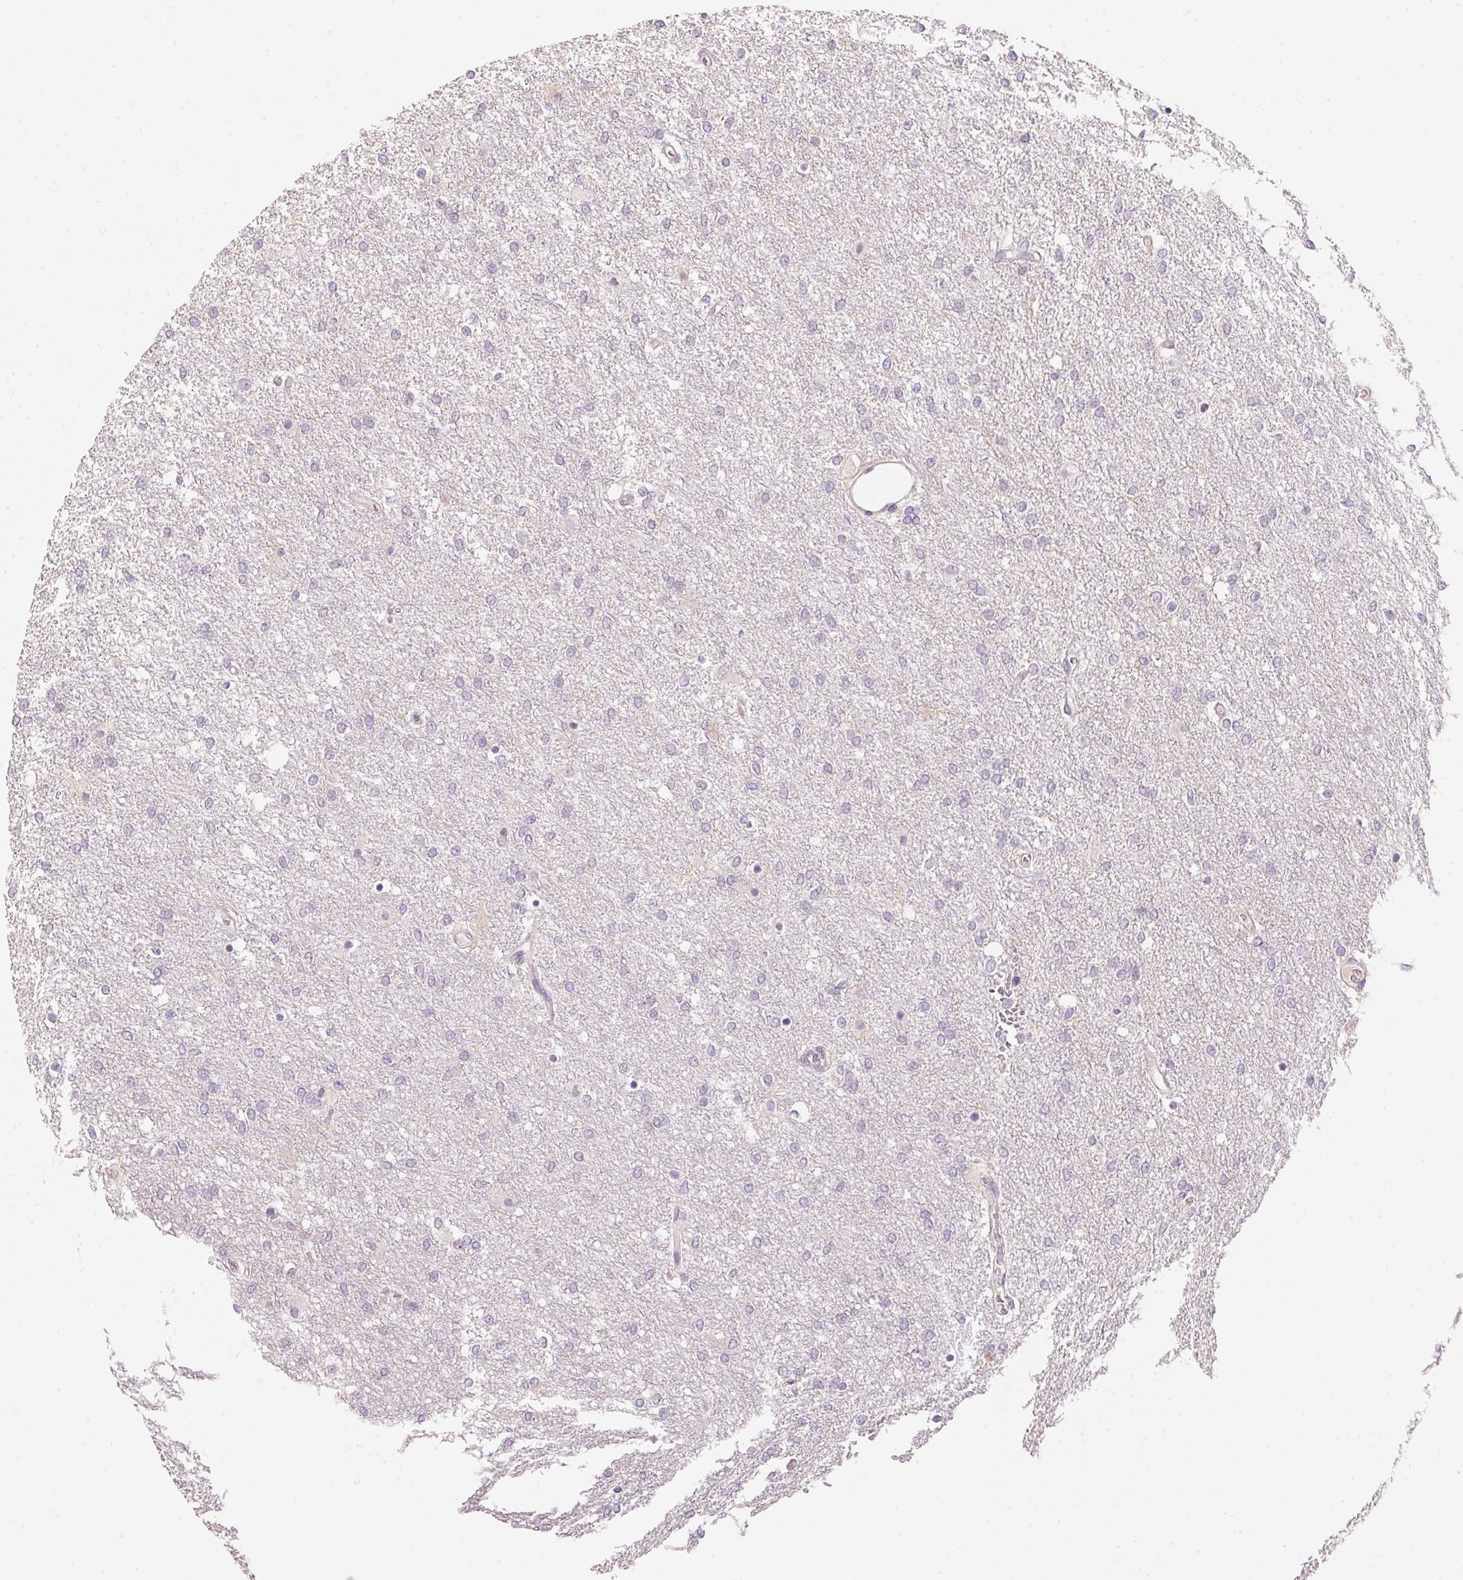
{"staining": {"intensity": "negative", "quantity": "none", "location": "none"}, "tissue": "glioma", "cell_type": "Tumor cells", "image_type": "cancer", "snomed": [{"axis": "morphology", "description": "Glioma, malignant, High grade"}, {"axis": "topography", "description": "Brain"}], "caption": "IHC micrograph of human glioma stained for a protein (brown), which shows no staining in tumor cells. (Brightfield microscopy of DAB (3,3'-diaminobenzidine) immunohistochemistry at high magnification).", "gene": "CYP11B1", "patient": {"sex": "female", "age": 61}}